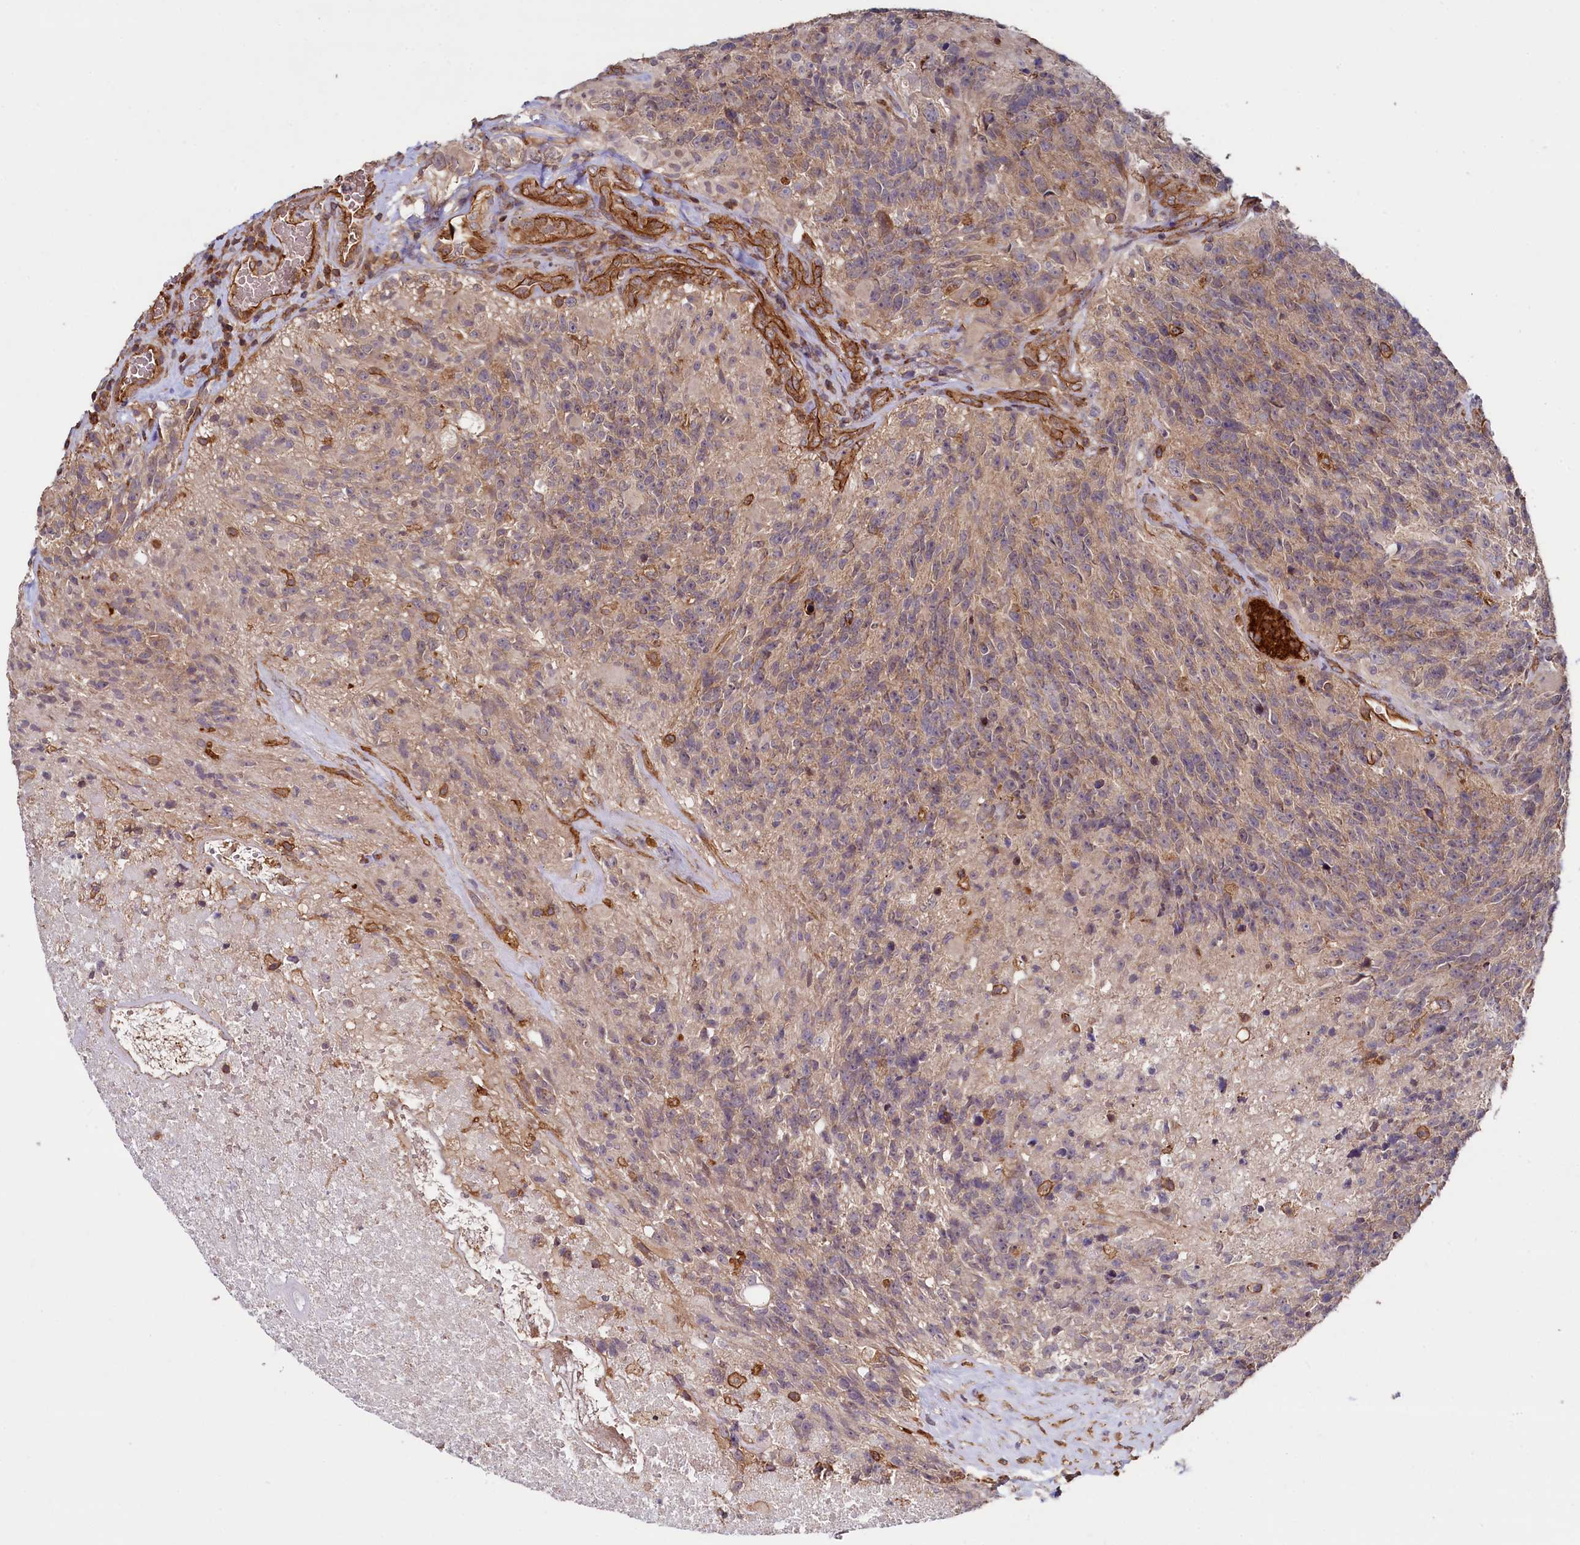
{"staining": {"intensity": "weak", "quantity": "25%-75%", "location": "cytoplasmic/membranous"}, "tissue": "glioma", "cell_type": "Tumor cells", "image_type": "cancer", "snomed": [{"axis": "morphology", "description": "Glioma, malignant, High grade"}, {"axis": "topography", "description": "Brain"}], "caption": "Weak cytoplasmic/membranous protein expression is appreciated in approximately 25%-75% of tumor cells in malignant glioma (high-grade).", "gene": "SVIP", "patient": {"sex": "male", "age": 76}}